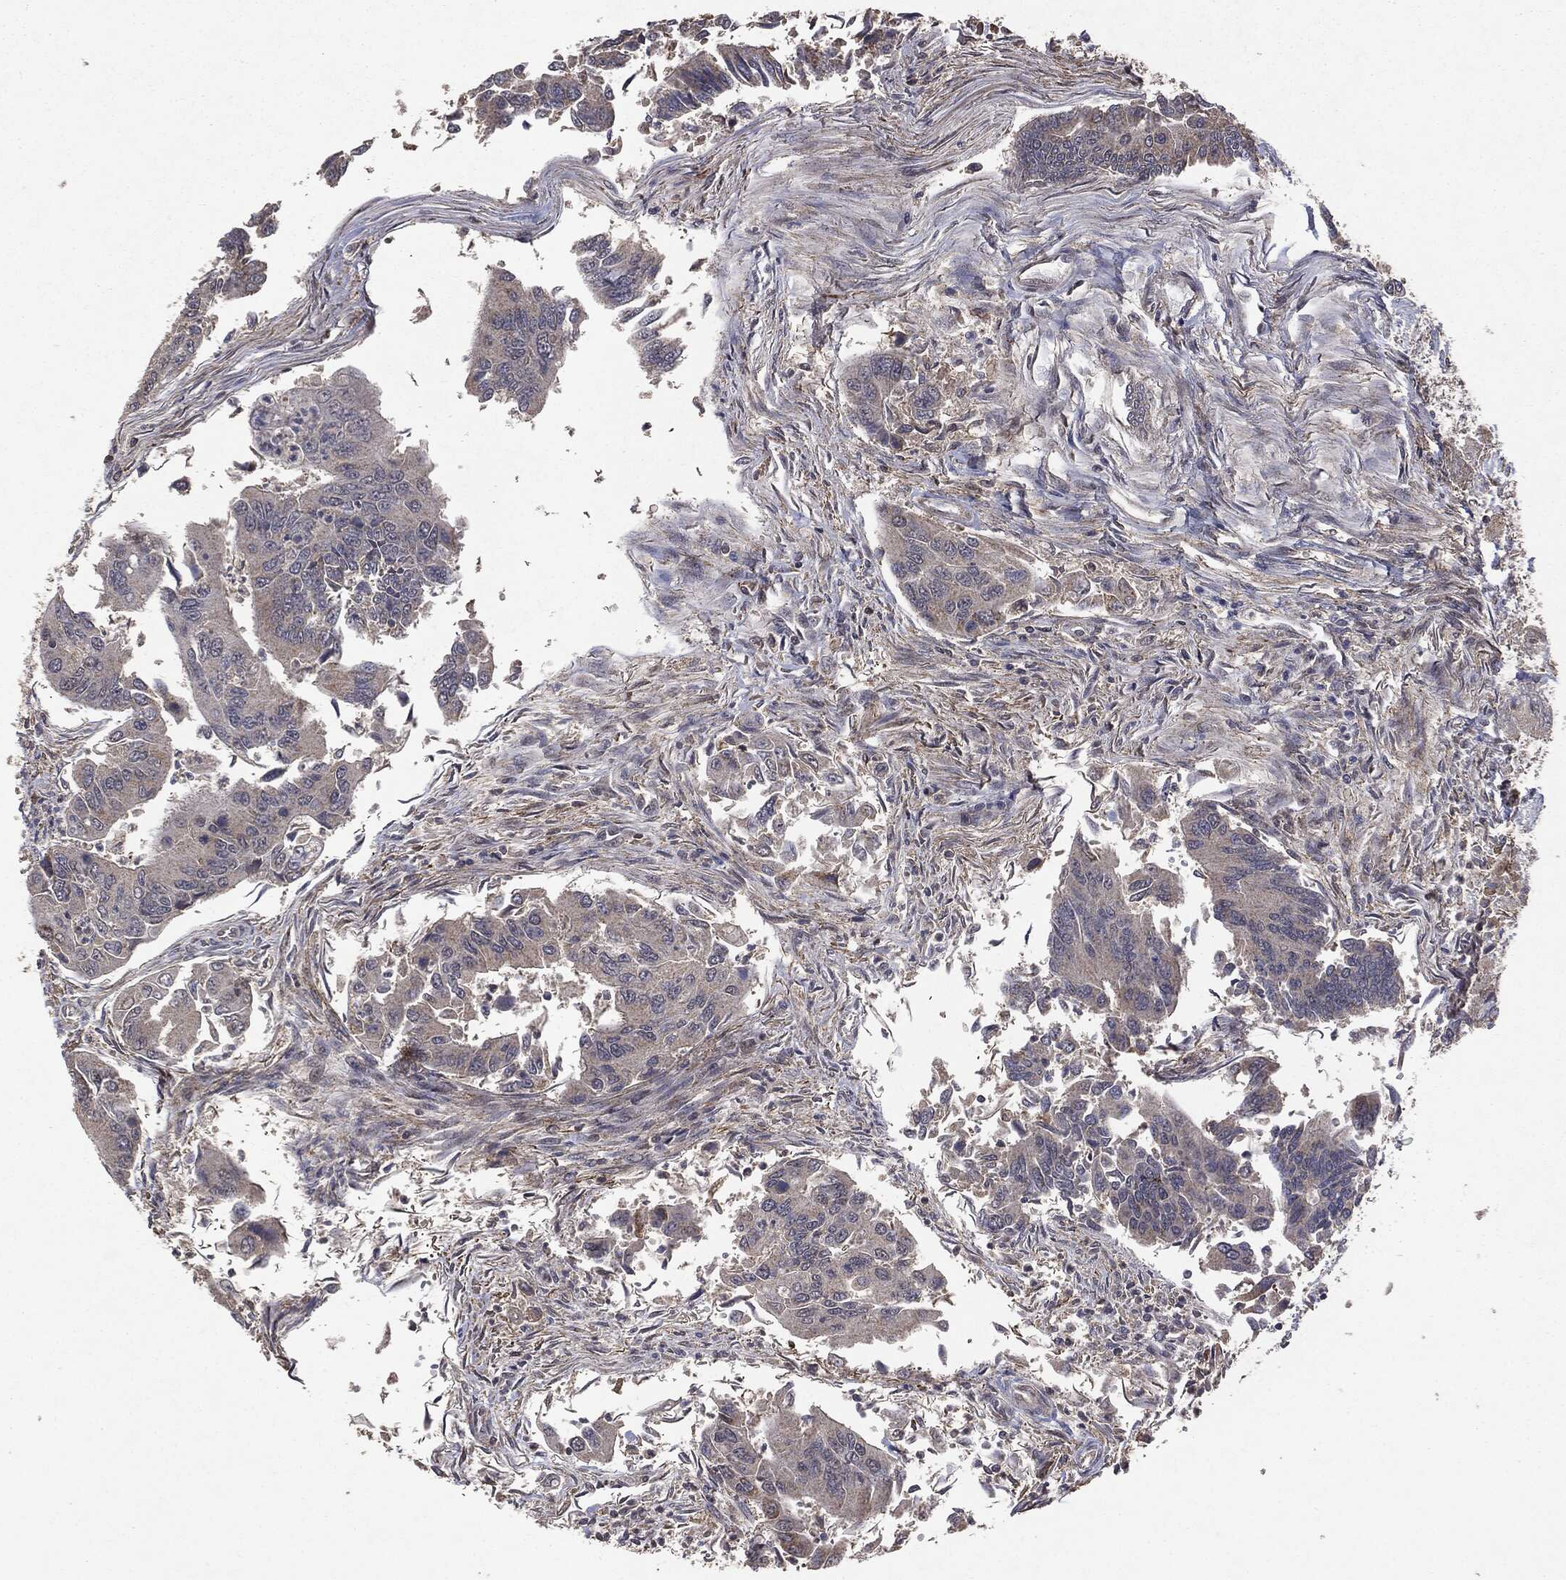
{"staining": {"intensity": "negative", "quantity": "none", "location": "none"}, "tissue": "colorectal cancer", "cell_type": "Tumor cells", "image_type": "cancer", "snomed": [{"axis": "morphology", "description": "Adenocarcinoma, NOS"}, {"axis": "topography", "description": "Colon"}], "caption": "A micrograph of adenocarcinoma (colorectal) stained for a protein shows no brown staining in tumor cells. (IHC, brightfield microscopy, high magnification).", "gene": "PTEN", "patient": {"sex": "female", "age": 67}}